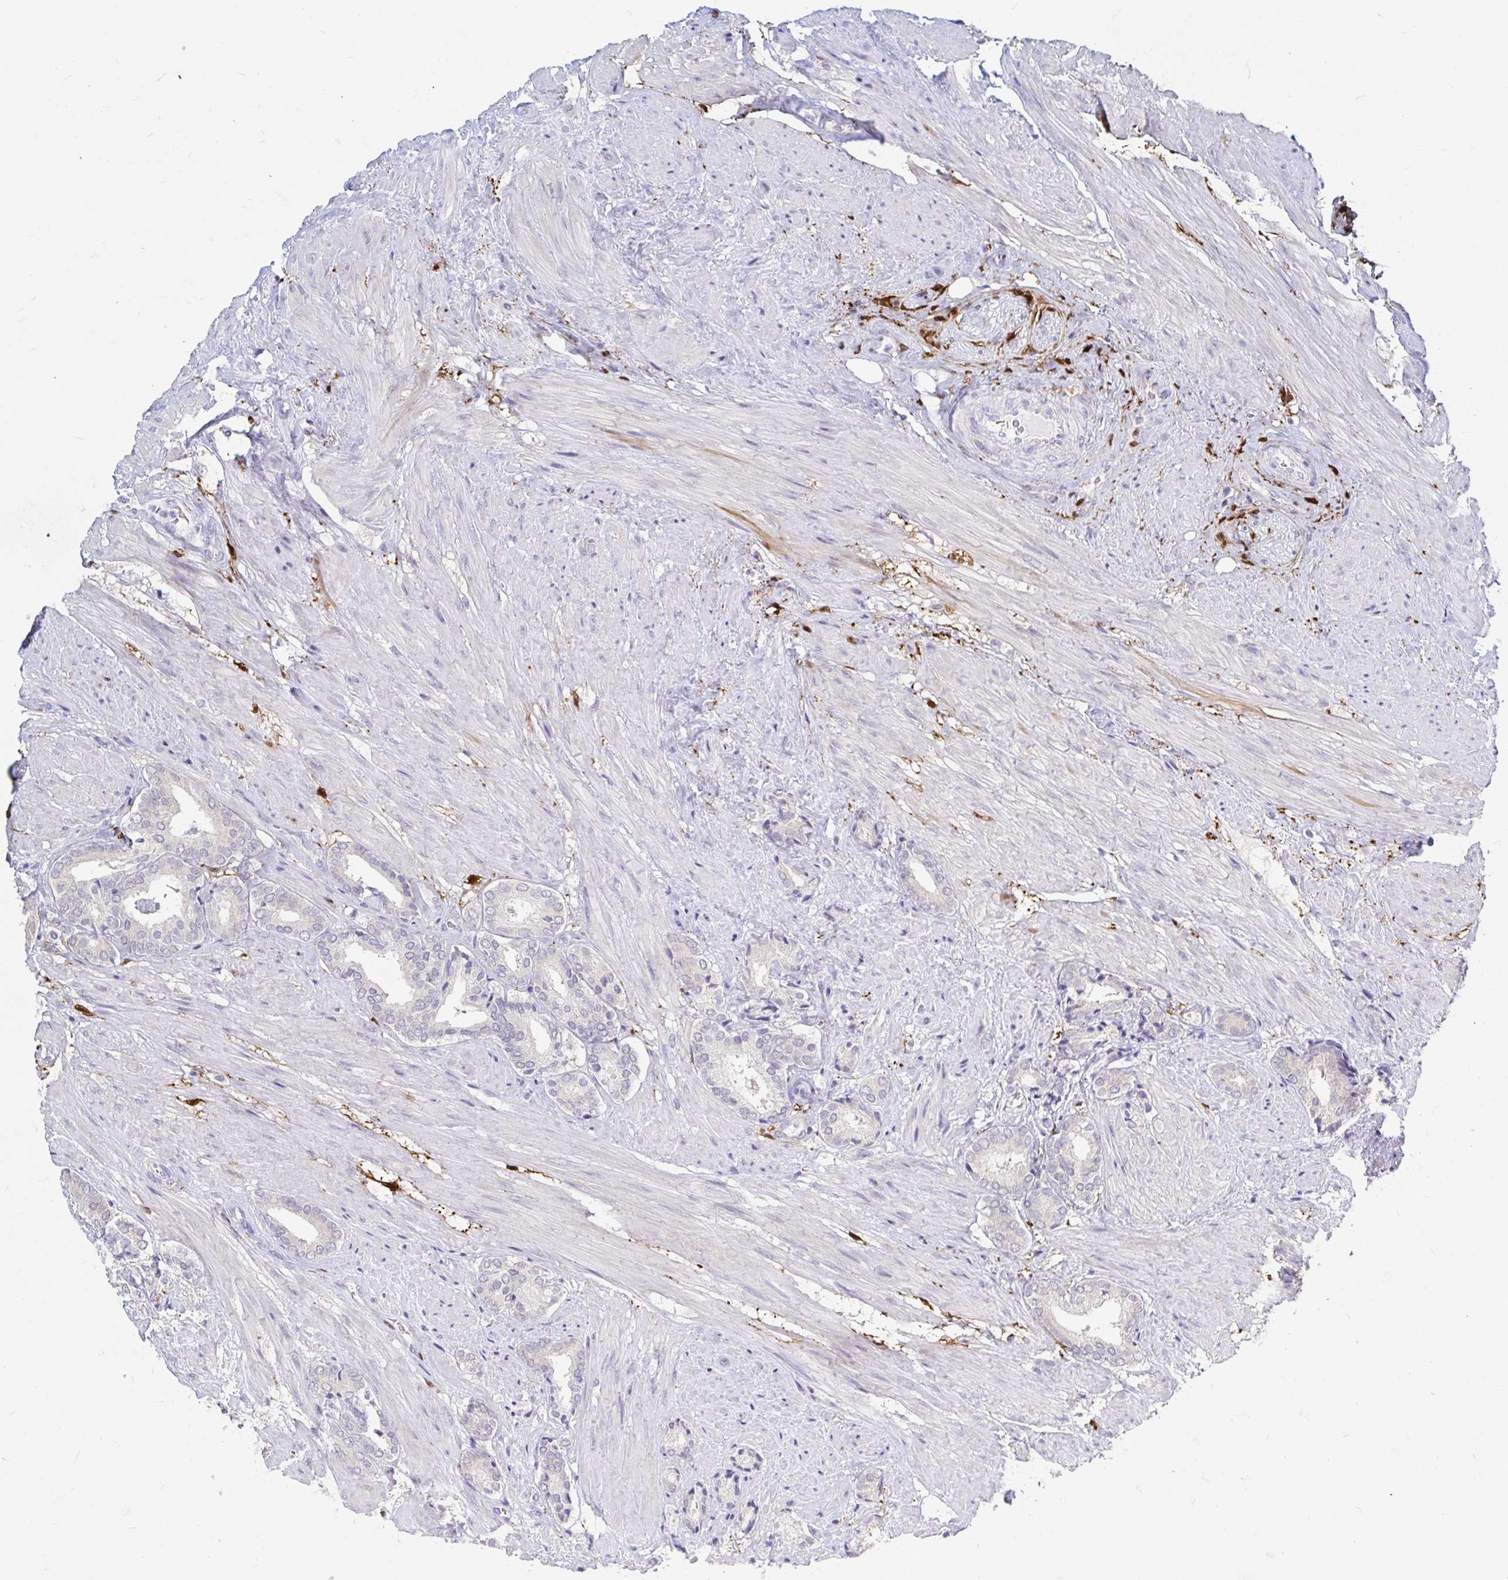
{"staining": {"intensity": "negative", "quantity": "none", "location": "none"}, "tissue": "prostate cancer", "cell_type": "Tumor cells", "image_type": "cancer", "snomed": [{"axis": "morphology", "description": "Adenocarcinoma, High grade"}, {"axis": "topography", "description": "Prostate"}], "caption": "DAB (3,3'-diaminobenzidine) immunohistochemical staining of human prostate cancer demonstrates no significant positivity in tumor cells.", "gene": "ADH1A", "patient": {"sex": "male", "age": 56}}